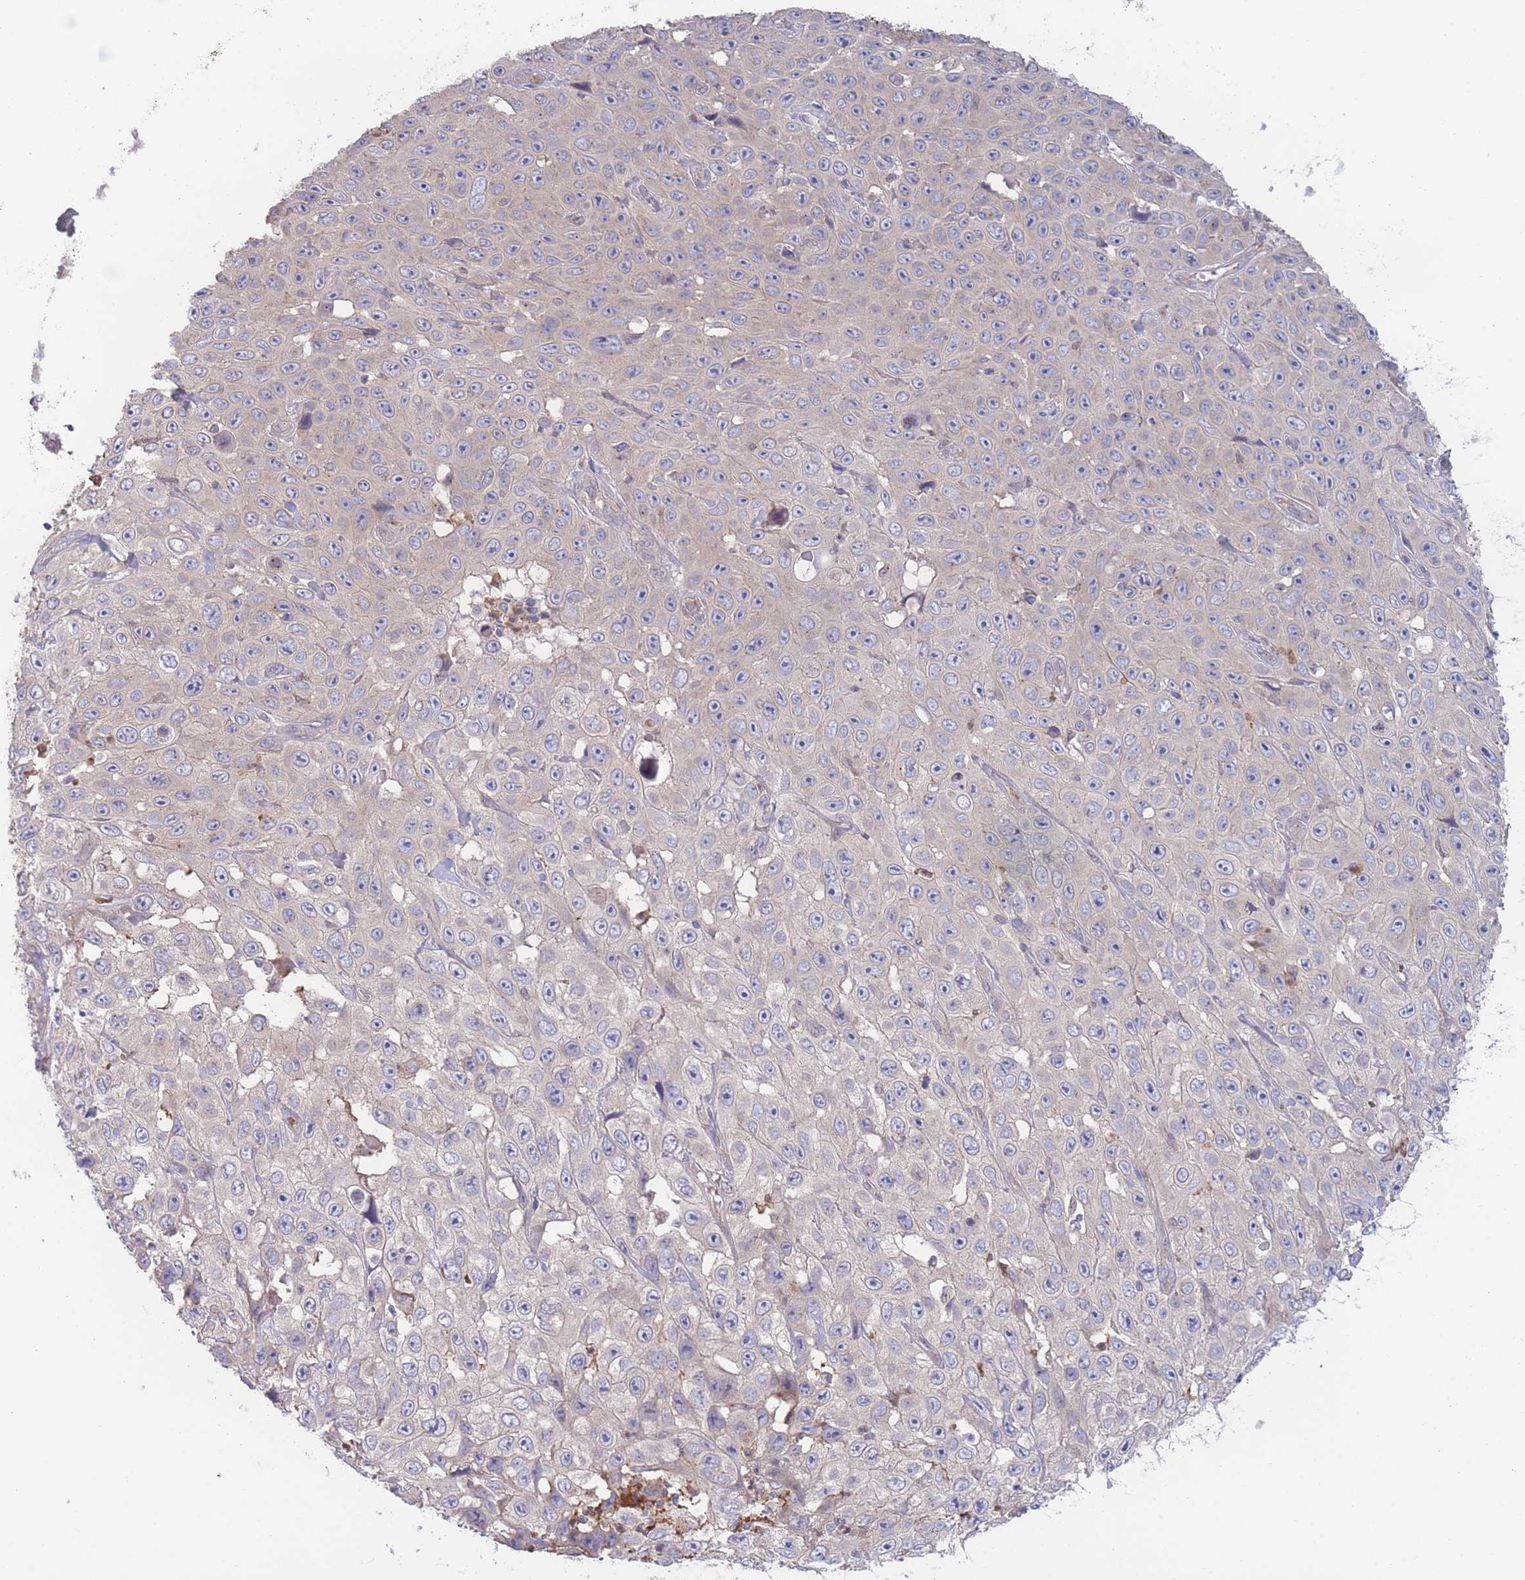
{"staining": {"intensity": "negative", "quantity": "none", "location": "none"}, "tissue": "skin cancer", "cell_type": "Tumor cells", "image_type": "cancer", "snomed": [{"axis": "morphology", "description": "Squamous cell carcinoma, NOS"}, {"axis": "topography", "description": "Skin"}], "caption": "Skin squamous cell carcinoma stained for a protein using immunohistochemistry (IHC) demonstrates no staining tumor cells.", "gene": "STEAP3", "patient": {"sex": "male", "age": 82}}